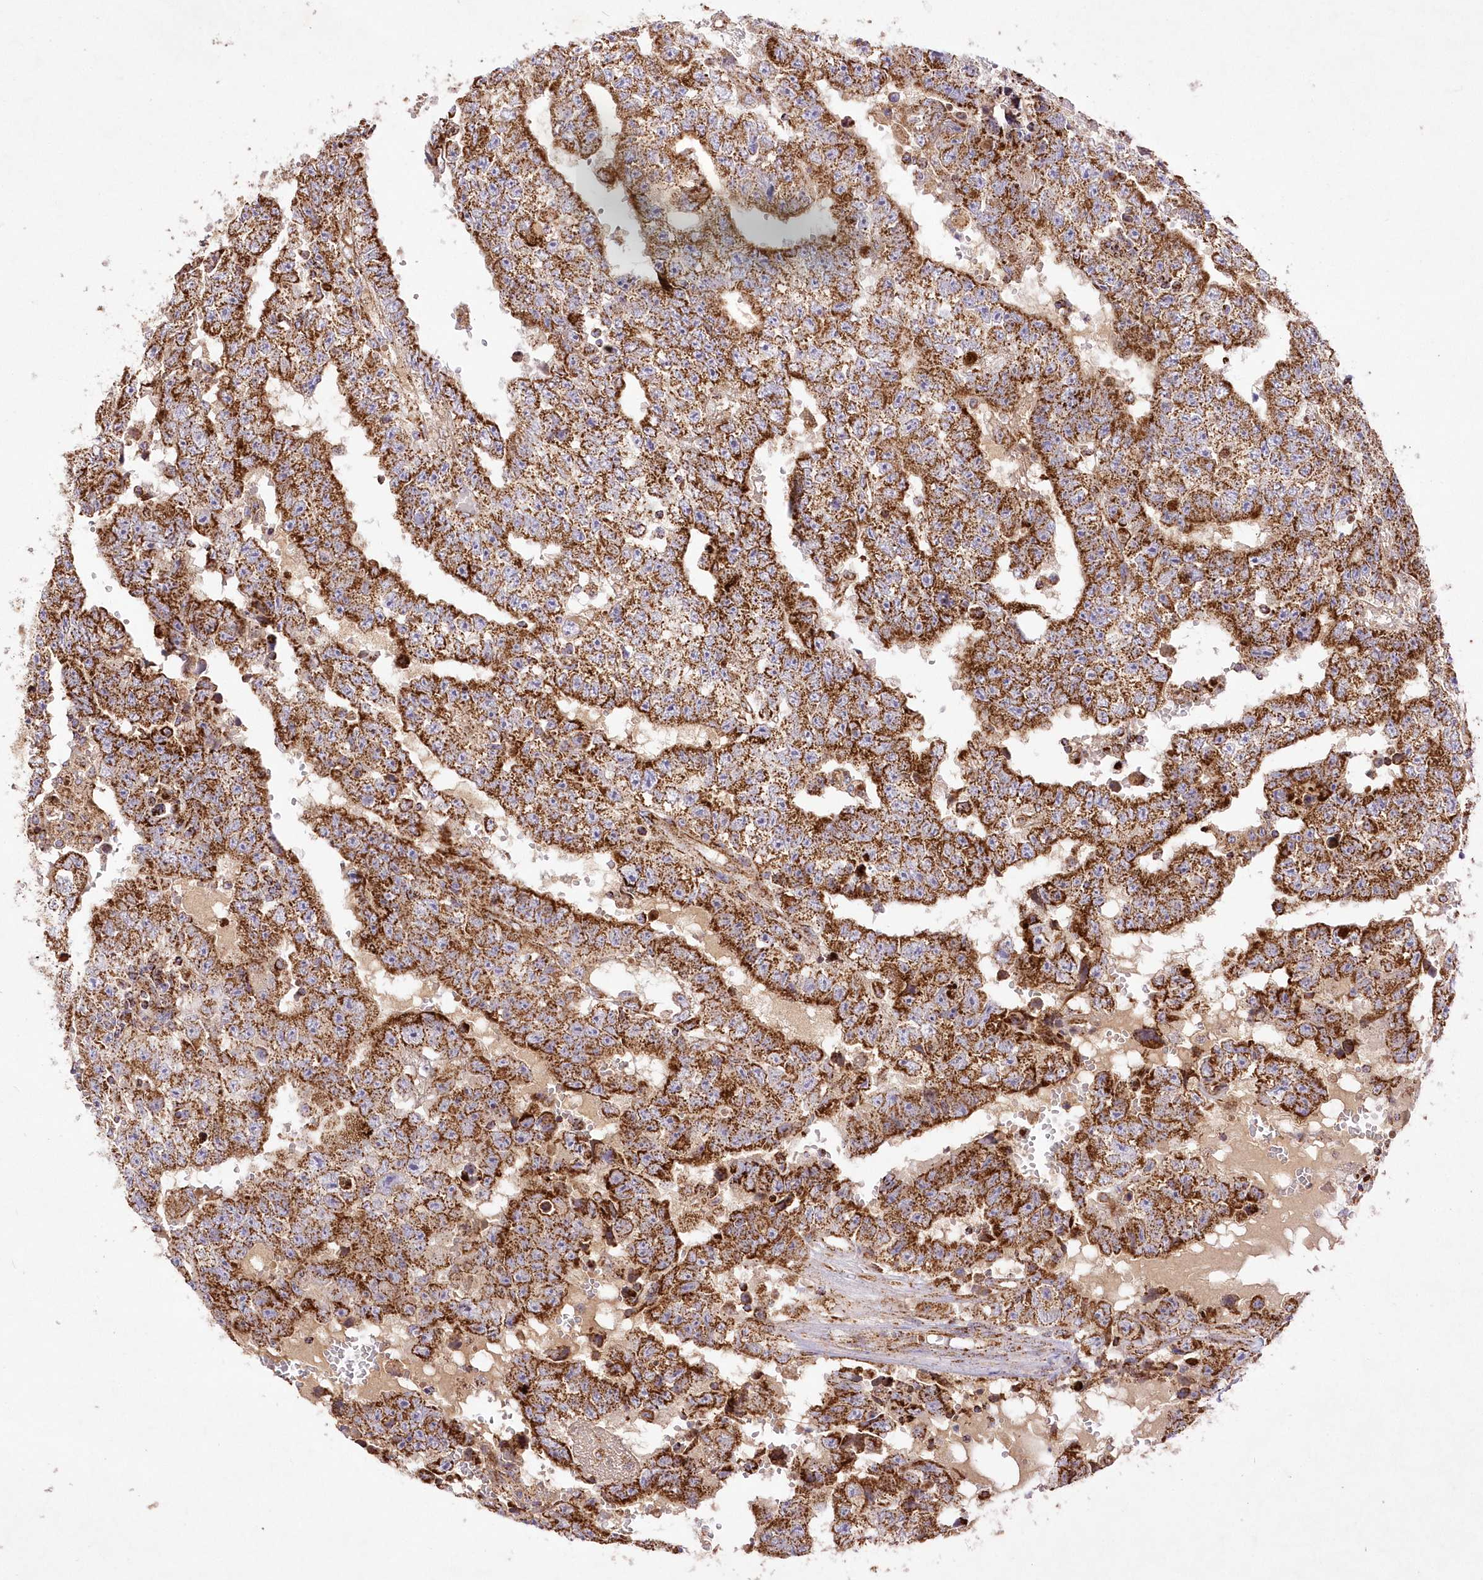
{"staining": {"intensity": "strong", "quantity": ">75%", "location": "cytoplasmic/membranous"}, "tissue": "testis cancer", "cell_type": "Tumor cells", "image_type": "cancer", "snomed": [{"axis": "morphology", "description": "Carcinoma, Embryonal, NOS"}, {"axis": "topography", "description": "Testis"}], "caption": "A micrograph of human testis cancer stained for a protein shows strong cytoplasmic/membranous brown staining in tumor cells. Using DAB (brown) and hematoxylin (blue) stains, captured at high magnification using brightfield microscopy.", "gene": "ASNSD1", "patient": {"sex": "male", "age": 25}}